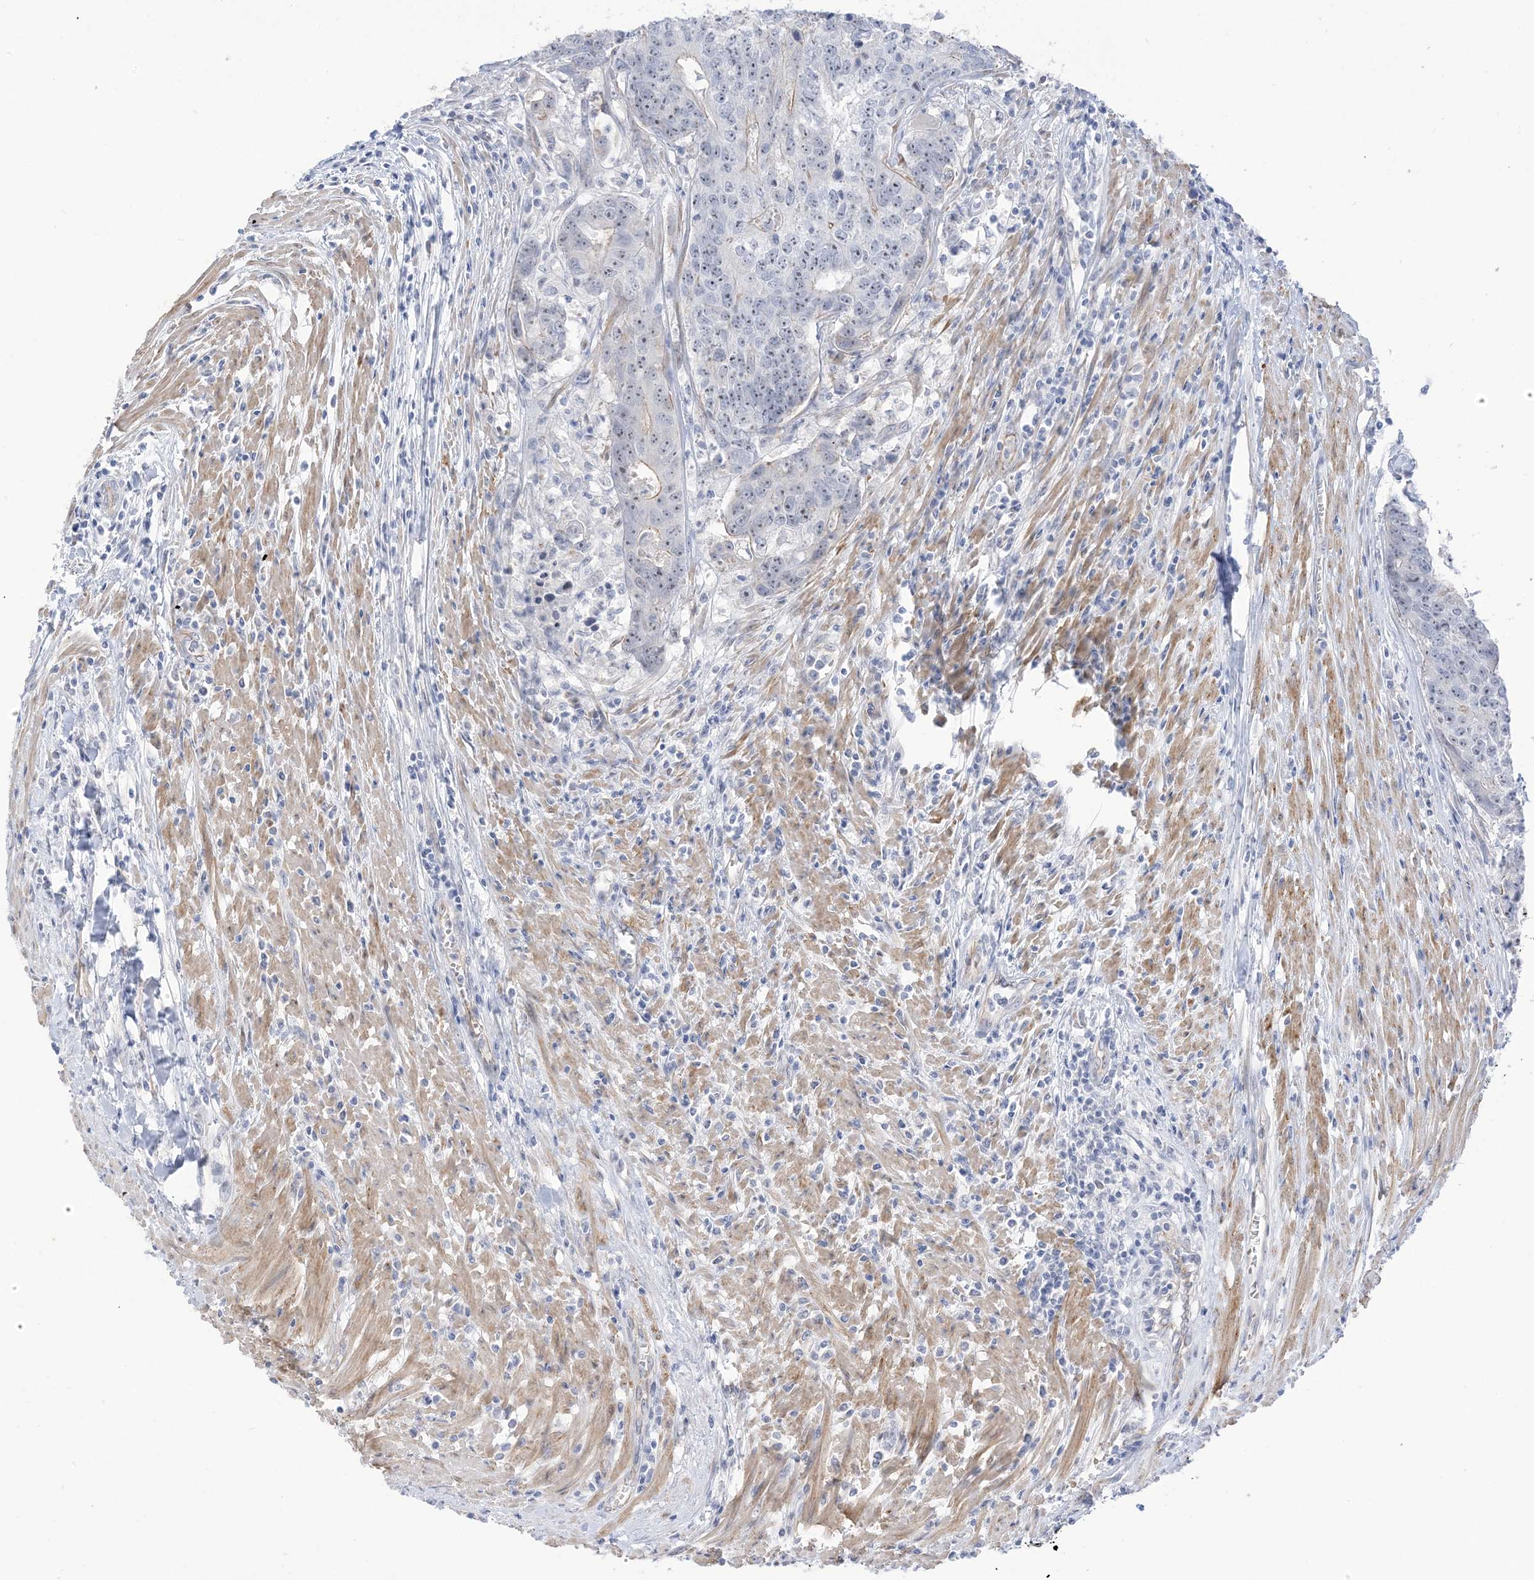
{"staining": {"intensity": "negative", "quantity": "none", "location": "none"}, "tissue": "colorectal cancer", "cell_type": "Tumor cells", "image_type": "cancer", "snomed": [{"axis": "morphology", "description": "Adenocarcinoma, NOS"}, {"axis": "topography", "description": "Colon"}], "caption": "High power microscopy image of an immunohistochemistry photomicrograph of colorectal cancer (adenocarcinoma), revealing no significant expression in tumor cells. (IHC, brightfield microscopy, high magnification).", "gene": "IL36B", "patient": {"sex": "female", "age": 67}}